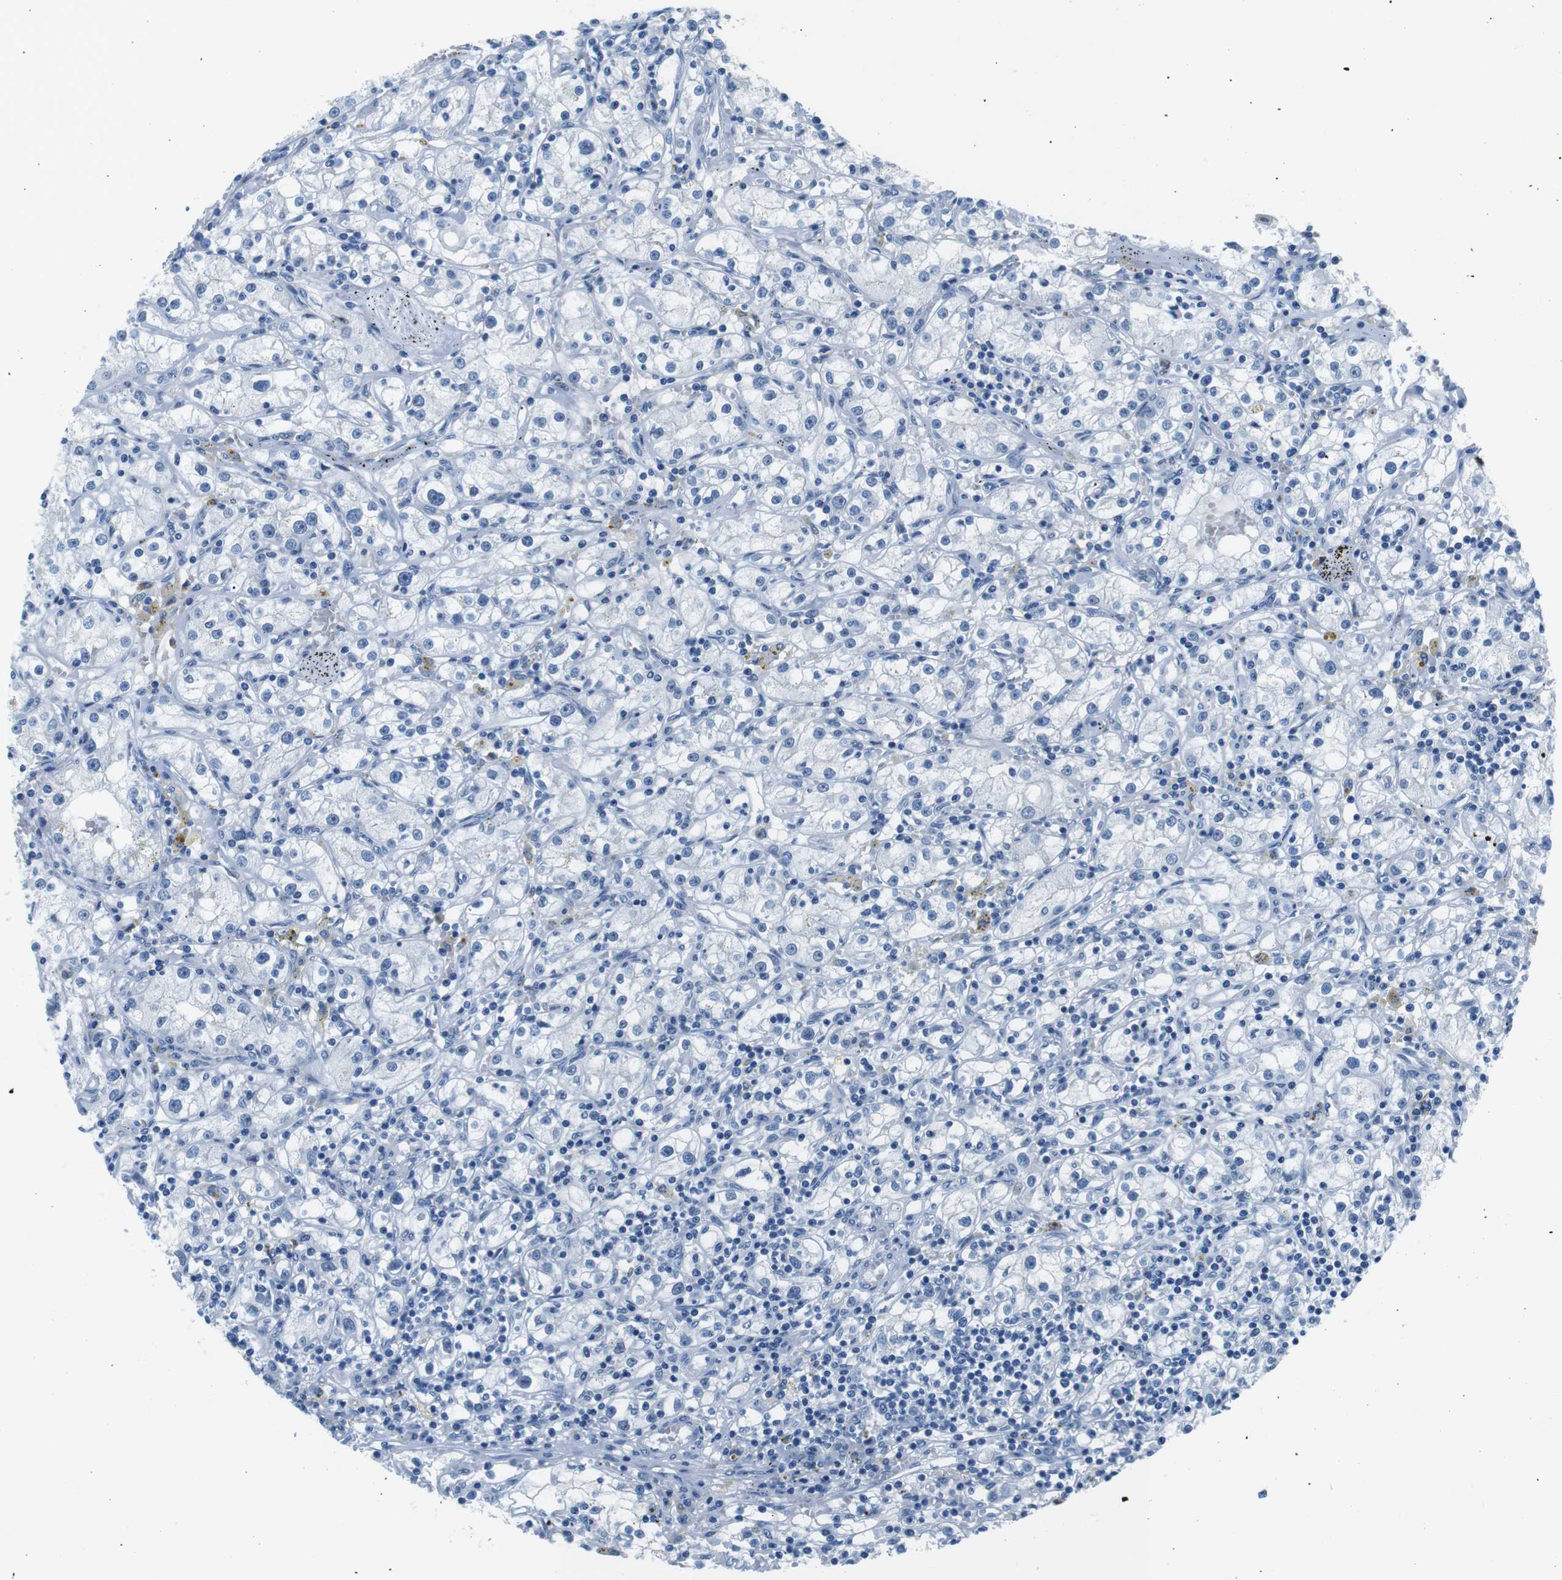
{"staining": {"intensity": "negative", "quantity": "none", "location": "none"}, "tissue": "renal cancer", "cell_type": "Tumor cells", "image_type": "cancer", "snomed": [{"axis": "morphology", "description": "Adenocarcinoma, NOS"}, {"axis": "topography", "description": "Kidney"}], "caption": "Adenocarcinoma (renal) was stained to show a protein in brown. There is no significant staining in tumor cells.", "gene": "MUC2", "patient": {"sex": "male", "age": 56}}